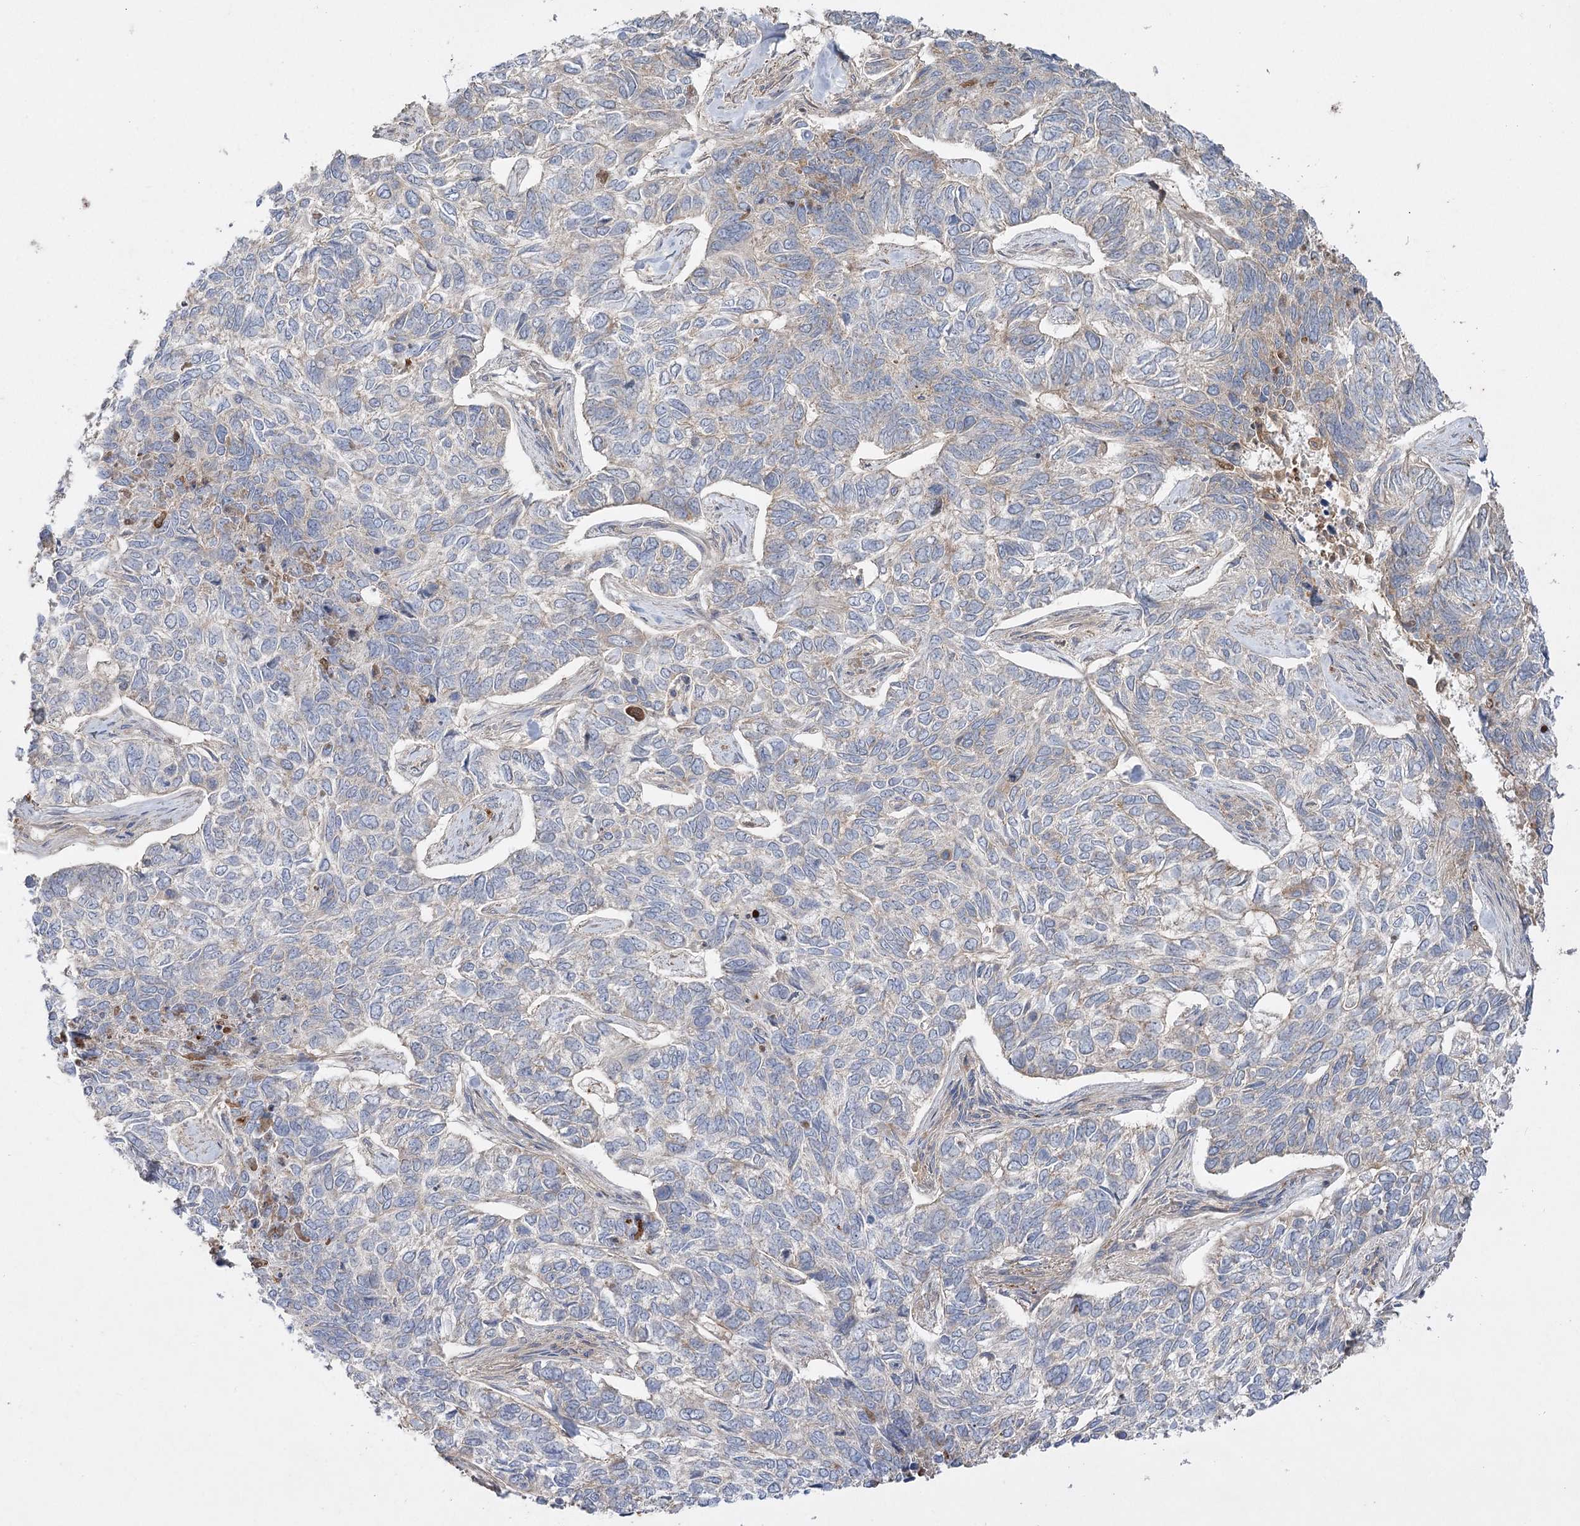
{"staining": {"intensity": "weak", "quantity": "<25%", "location": "cytoplasmic/membranous"}, "tissue": "skin cancer", "cell_type": "Tumor cells", "image_type": "cancer", "snomed": [{"axis": "morphology", "description": "Basal cell carcinoma"}, {"axis": "topography", "description": "Skin"}], "caption": "A high-resolution histopathology image shows immunohistochemistry (IHC) staining of skin cancer, which displays no significant positivity in tumor cells. Nuclei are stained in blue.", "gene": "KIAA0825", "patient": {"sex": "female", "age": 65}}